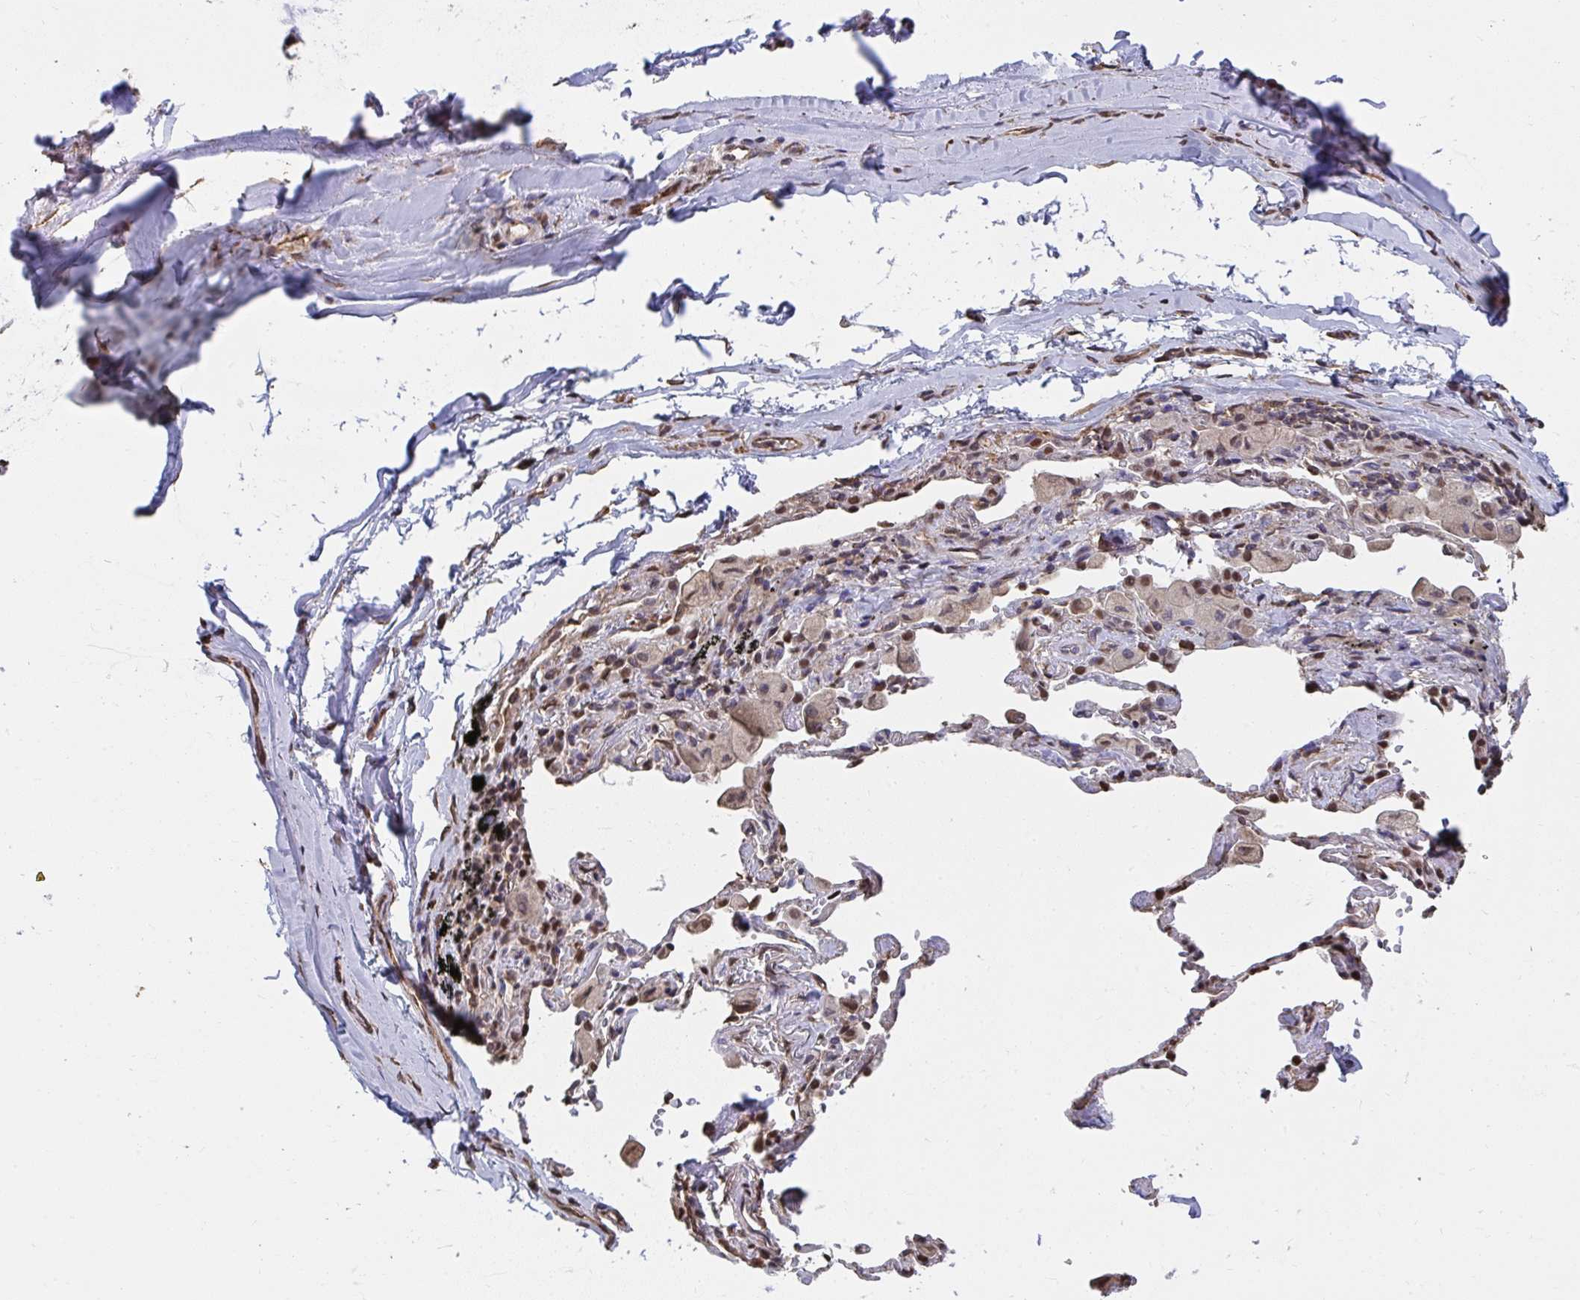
{"staining": {"intensity": "weak", "quantity": "<25%", "location": "cytoplasmic/membranous,nuclear"}, "tissue": "adipose tissue", "cell_type": "Adipocytes", "image_type": "normal", "snomed": [{"axis": "morphology", "description": "Normal tissue, NOS"}, {"axis": "topography", "description": "Cartilage tissue"}, {"axis": "topography", "description": "Bronchus"}], "caption": "Immunohistochemical staining of benign adipose tissue displays no significant expression in adipocytes.", "gene": "SYNCRIP", "patient": {"sex": "male", "age": 64}}